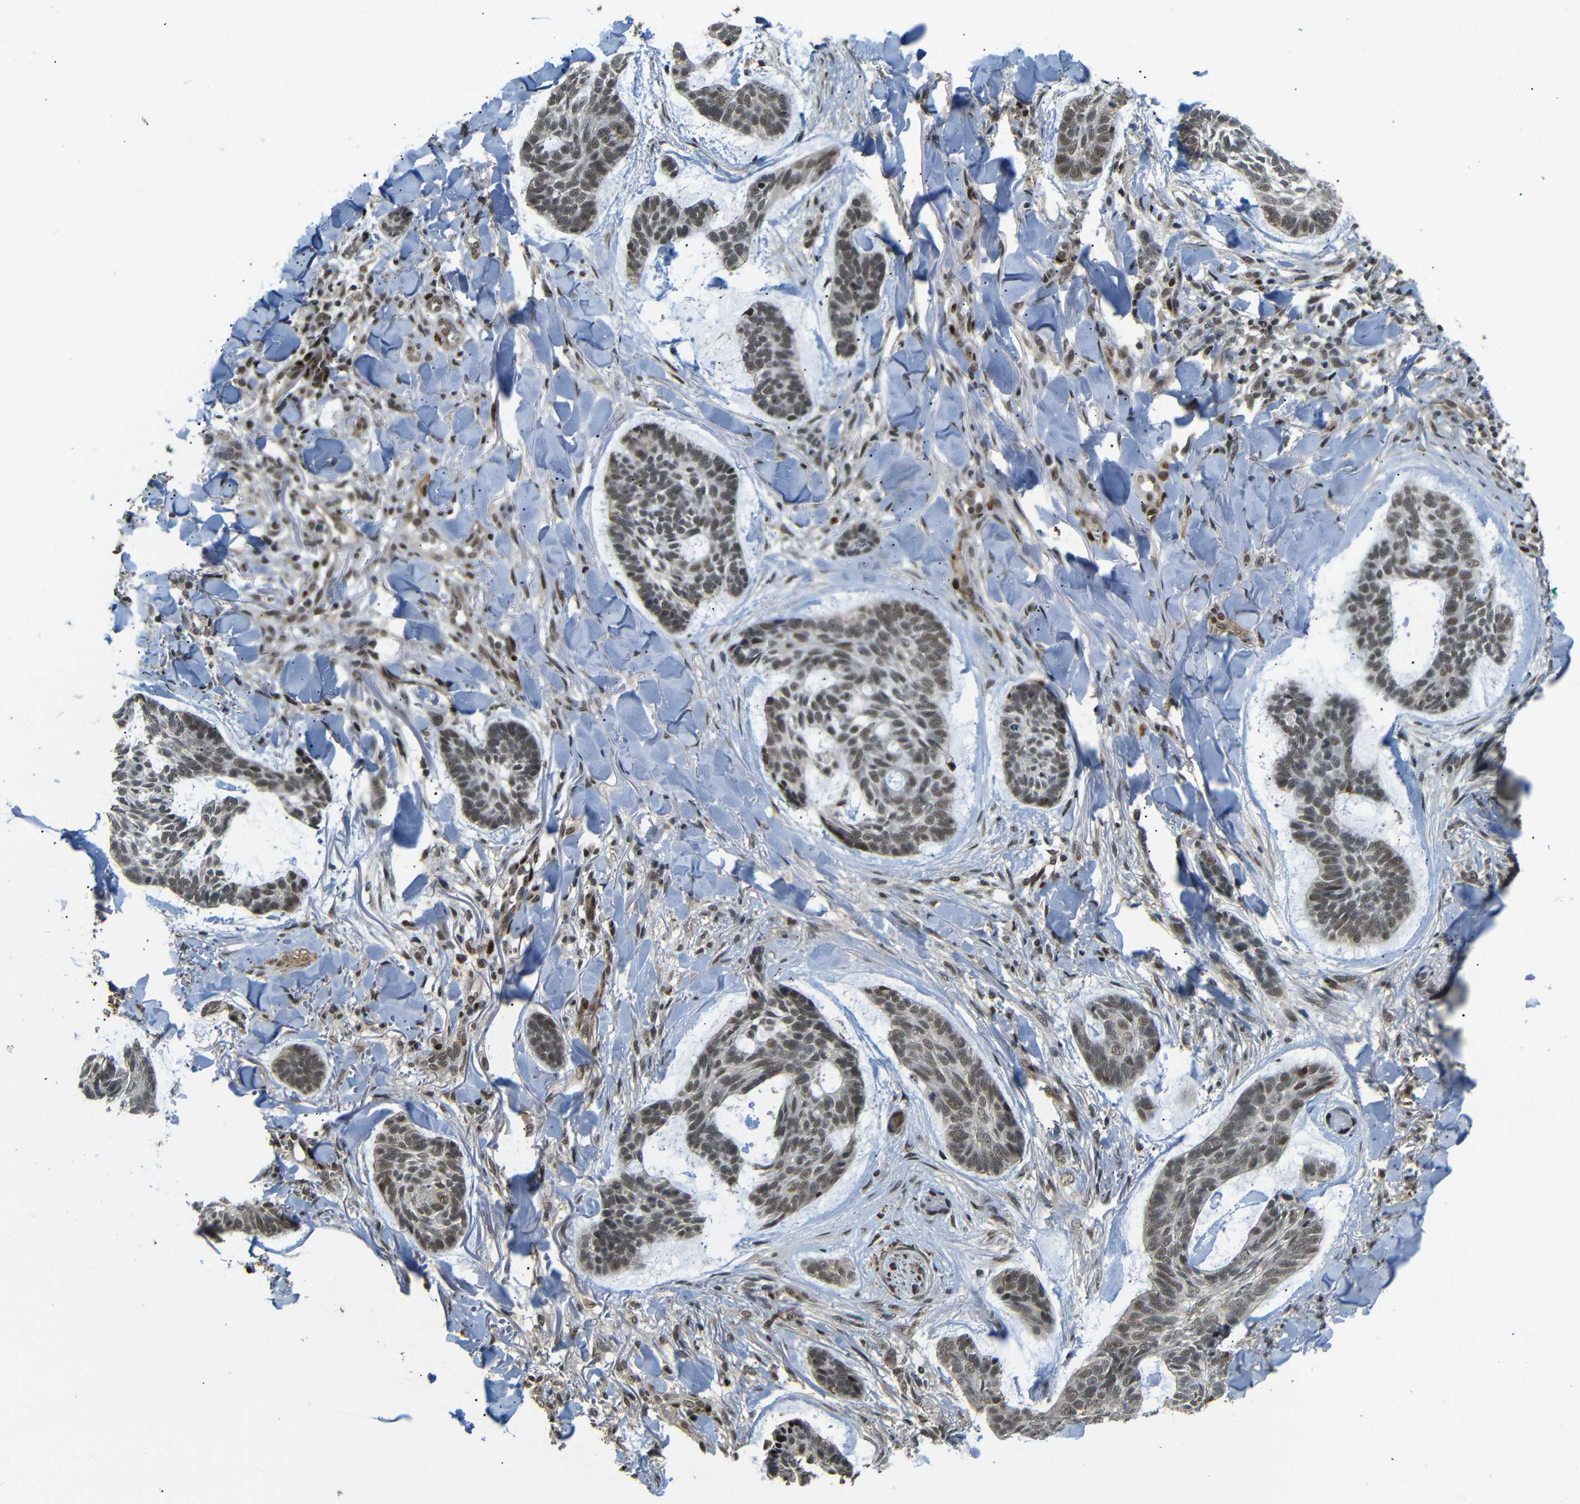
{"staining": {"intensity": "moderate", "quantity": ">75%", "location": "nuclear"}, "tissue": "skin cancer", "cell_type": "Tumor cells", "image_type": "cancer", "snomed": [{"axis": "morphology", "description": "Basal cell carcinoma"}, {"axis": "topography", "description": "Skin"}], "caption": "Skin basal cell carcinoma tissue displays moderate nuclear expression in approximately >75% of tumor cells, visualized by immunohistochemistry.", "gene": "TBX2", "patient": {"sex": "male", "age": 43}}